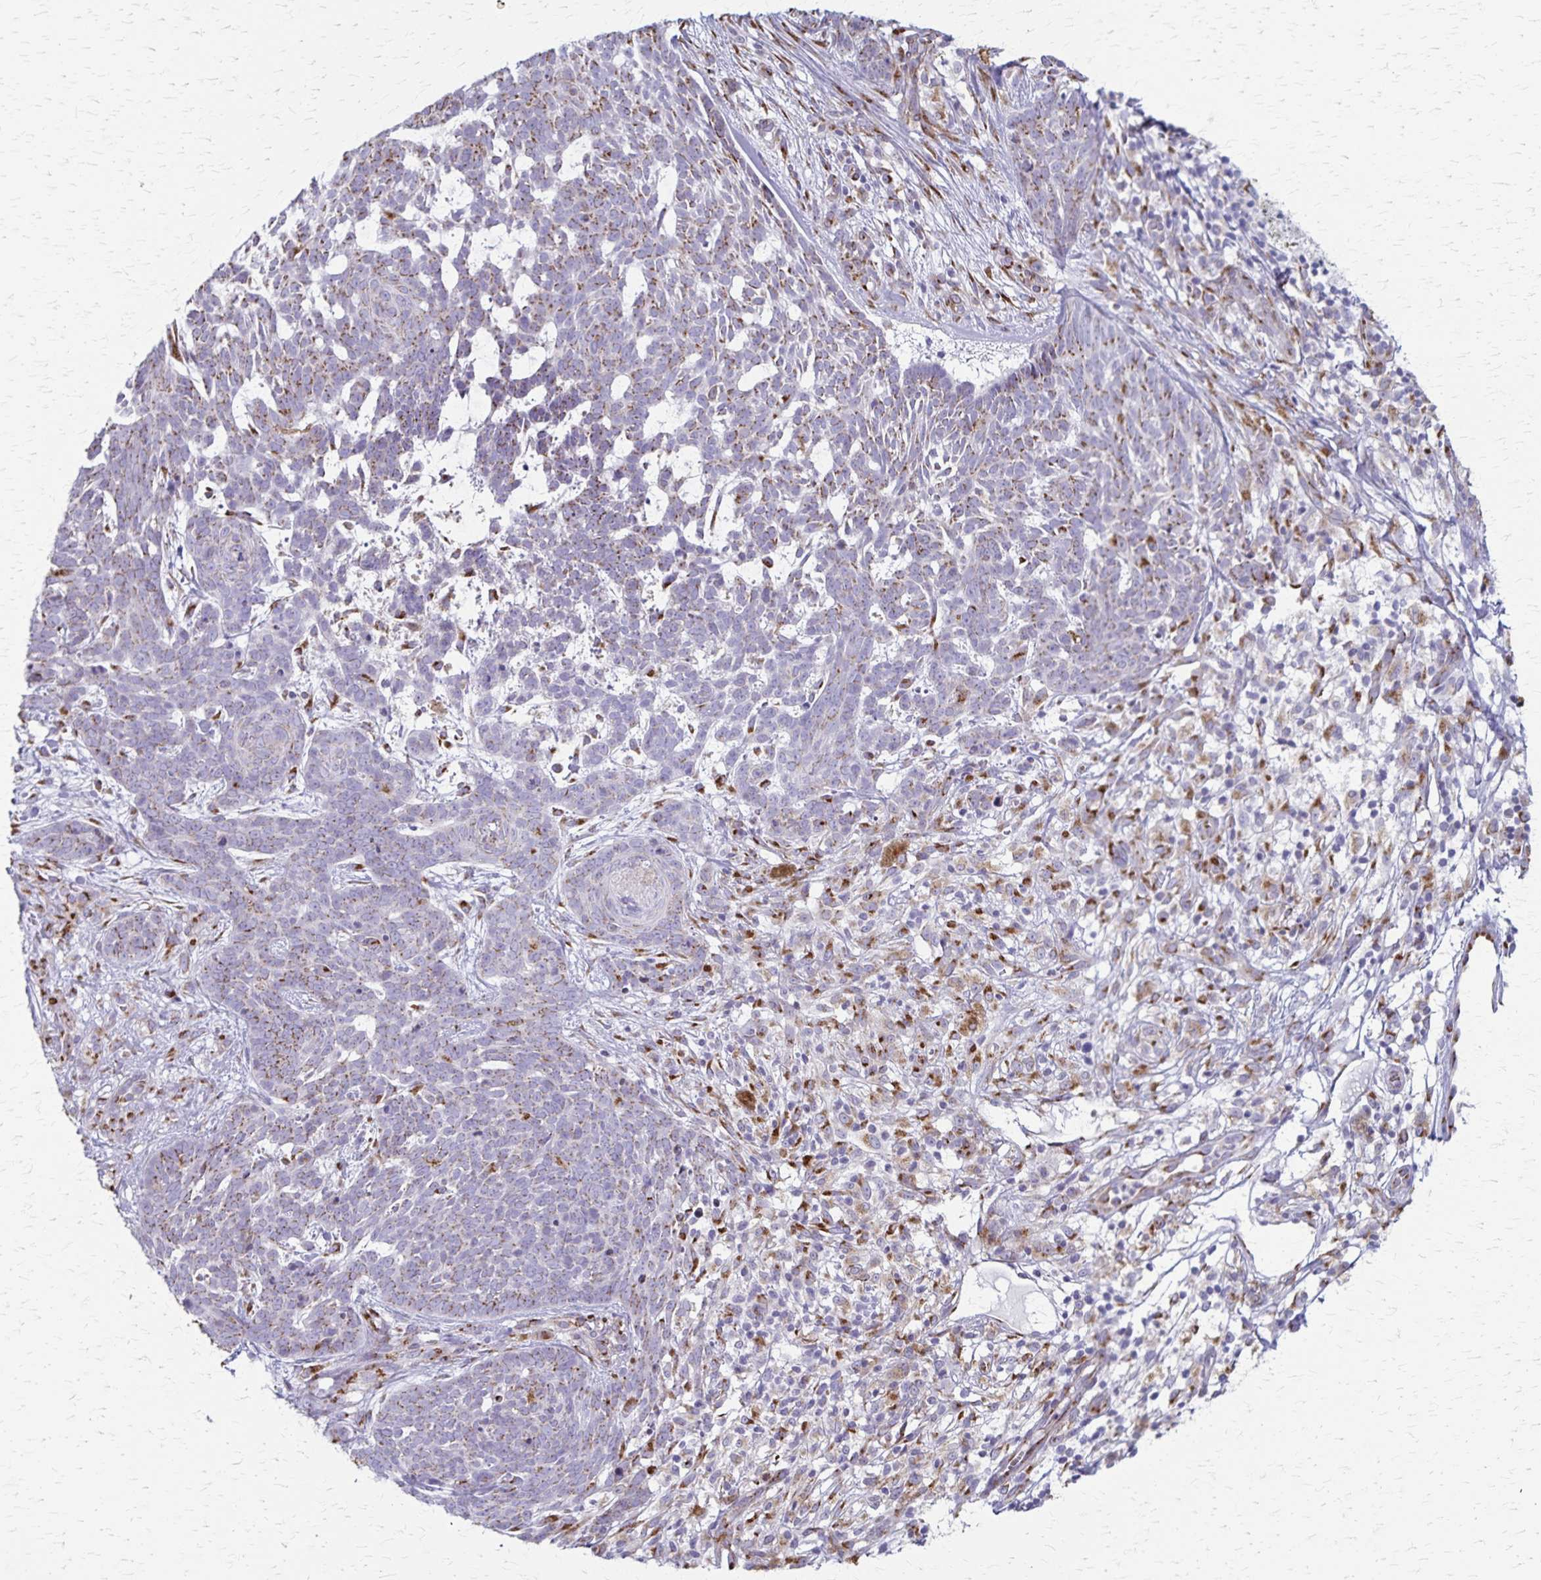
{"staining": {"intensity": "moderate", "quantity": "<25%", "location": "cytoplasmic/membranous"}, "tissue": "skin cancer", "cell_type": "Tumor cells", "image_type": "cancer", "snomed": [{"axis": "morphology", "description": "Basal cell carcinoma"}, {"axis": "topography", "description": "Skin"}], "caption": "Brown immunohistochemical staining in human skin cancer (basal cell carcinoma) shows moderate cytoplasmic/membranous expression in approximately <25% of tumor cells. Nuclei are stained in blue.", "gene": "MCFD2", "patient": {"sex": "female", "age": 78}}